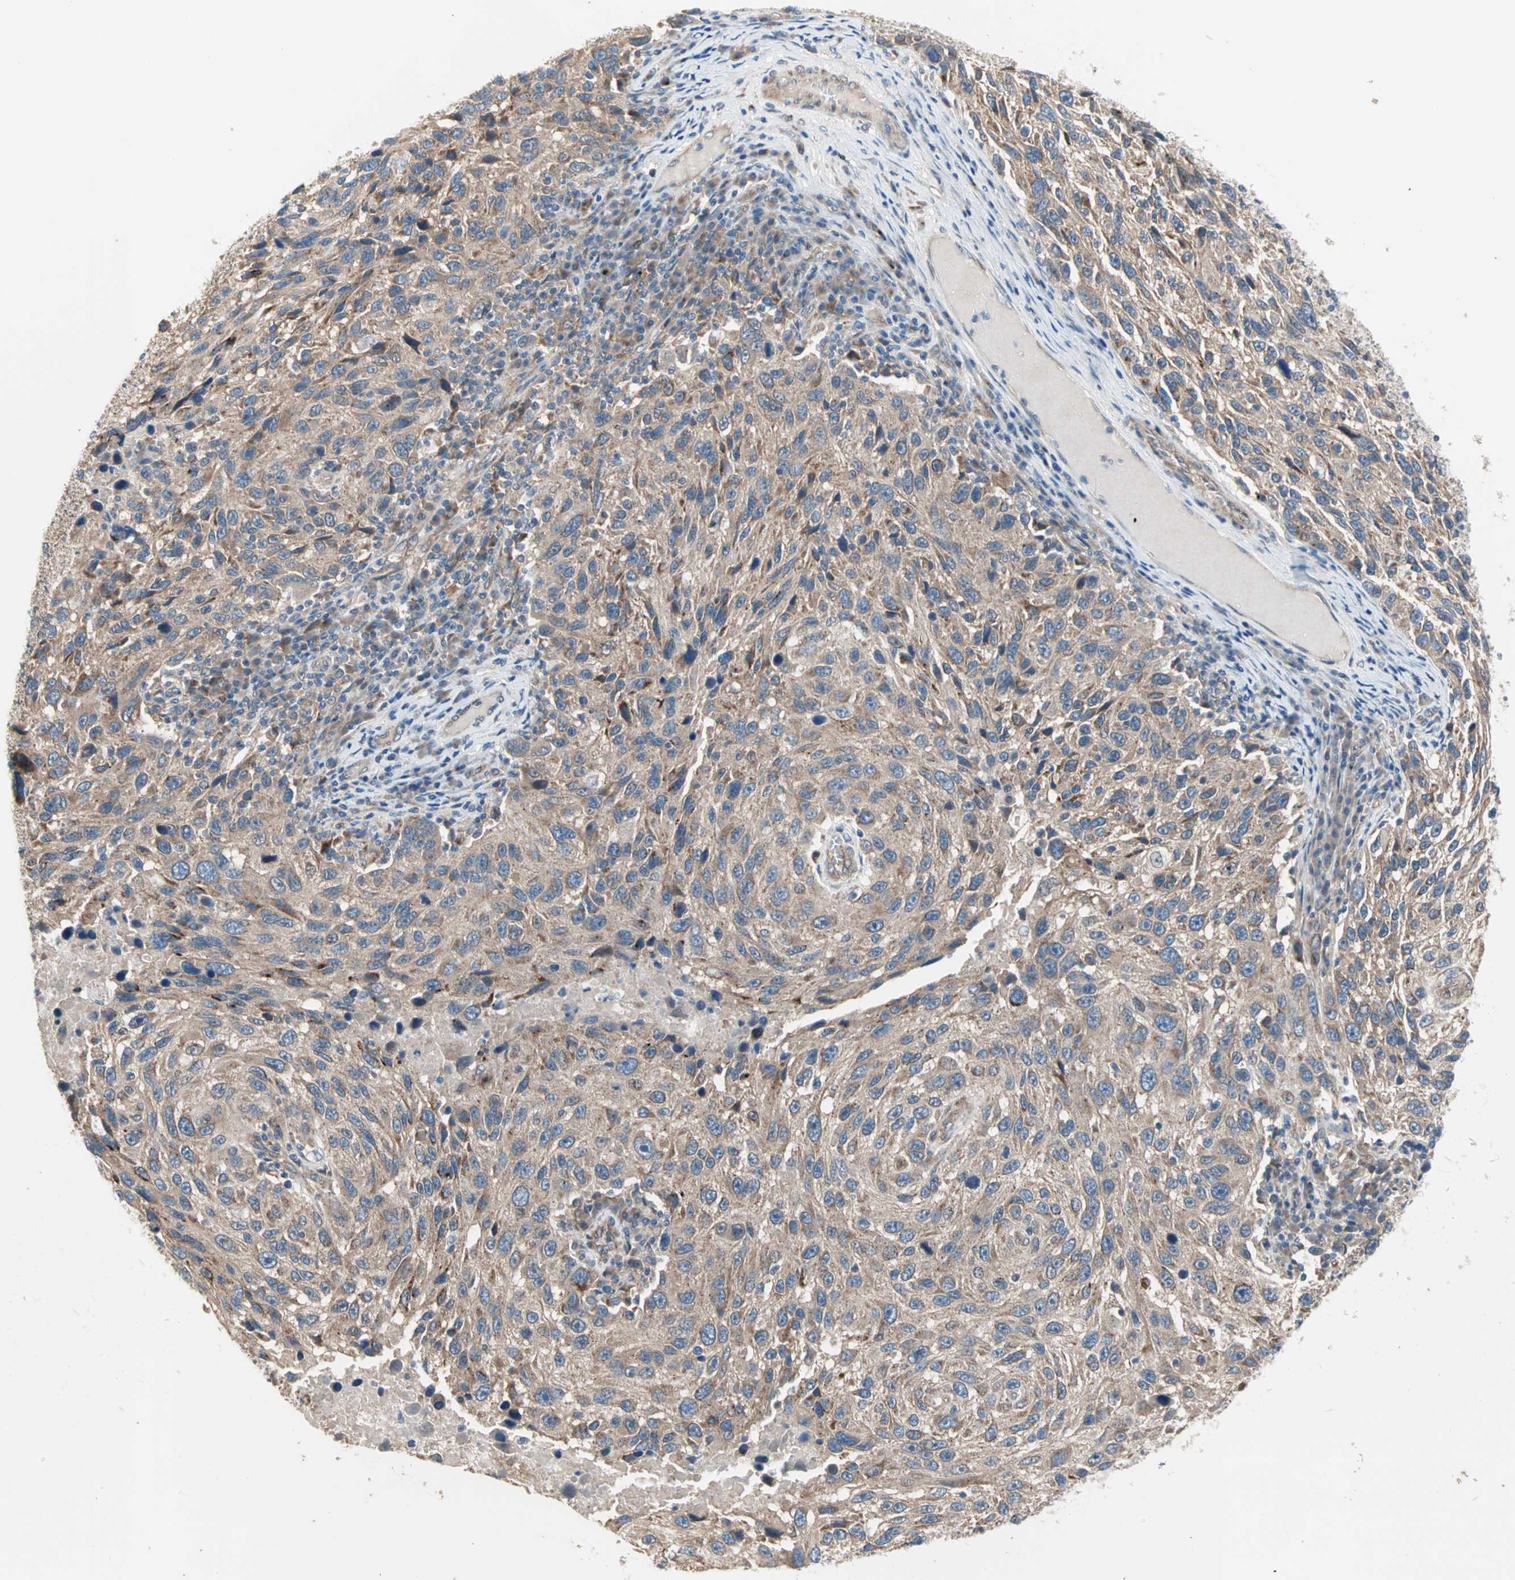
{"staining": {"intensity": "moderate", "quantity": ">75%", "location": "cytoplasmic/membranous"}, "tissue": "melanoma", "cell_type": "Tumor cells", "image_type": "cancer", "snomed": [{"axis": "morphology", "description": "Malignant melanoma, NOS"}, {"axis": "topography", "description": "Skin"}], "caption": "A photomicrograph showing moderate cytoplasmic/membranous positivity in about >75% of tumor cells in malignant melanoma, as visualized by brown immunohistochemical staining.", "gene": "PDE8A", "patient": {"sex": "male", "age": 53}}